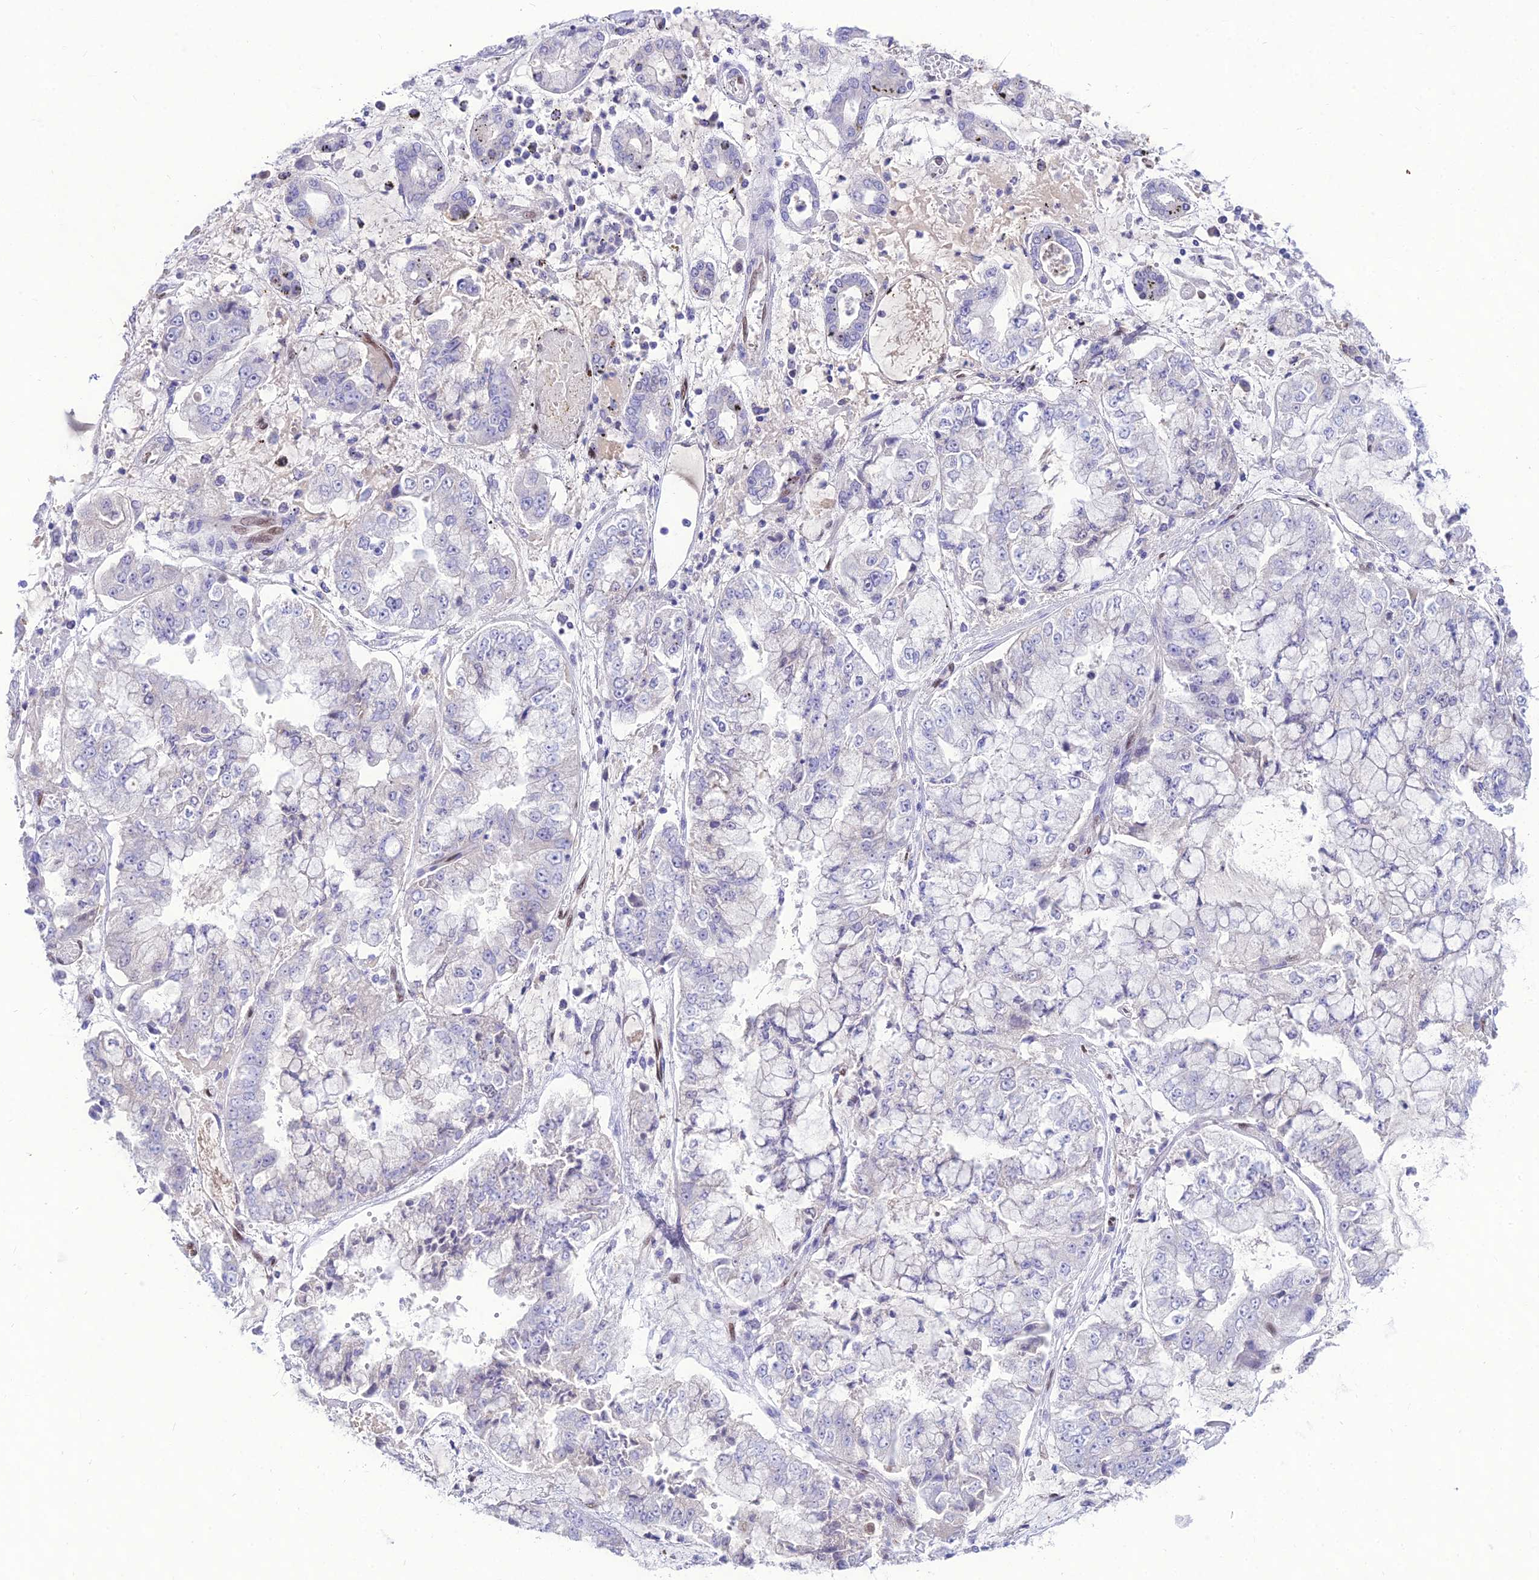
{"staining": {"intensity": "negative", "quantity": "none", "location": "none"}, "tissue": "stomach cancer", "cell_type": "Tumor cells", "image_type": "cancer", "snomed": [{"axis": "morphology", "description": "Adenocarcinoma, NOS"}, {"axis": "topography", "description": "Stomach"}], "caption": "The photomicrograph displays no significant expression in tumor cells of stomach adenocarcinoma. (IHC, brightfield microscopy, high magnification).", "gene": "NOVA2", "patient": {"sex": "male", "age": 76}}